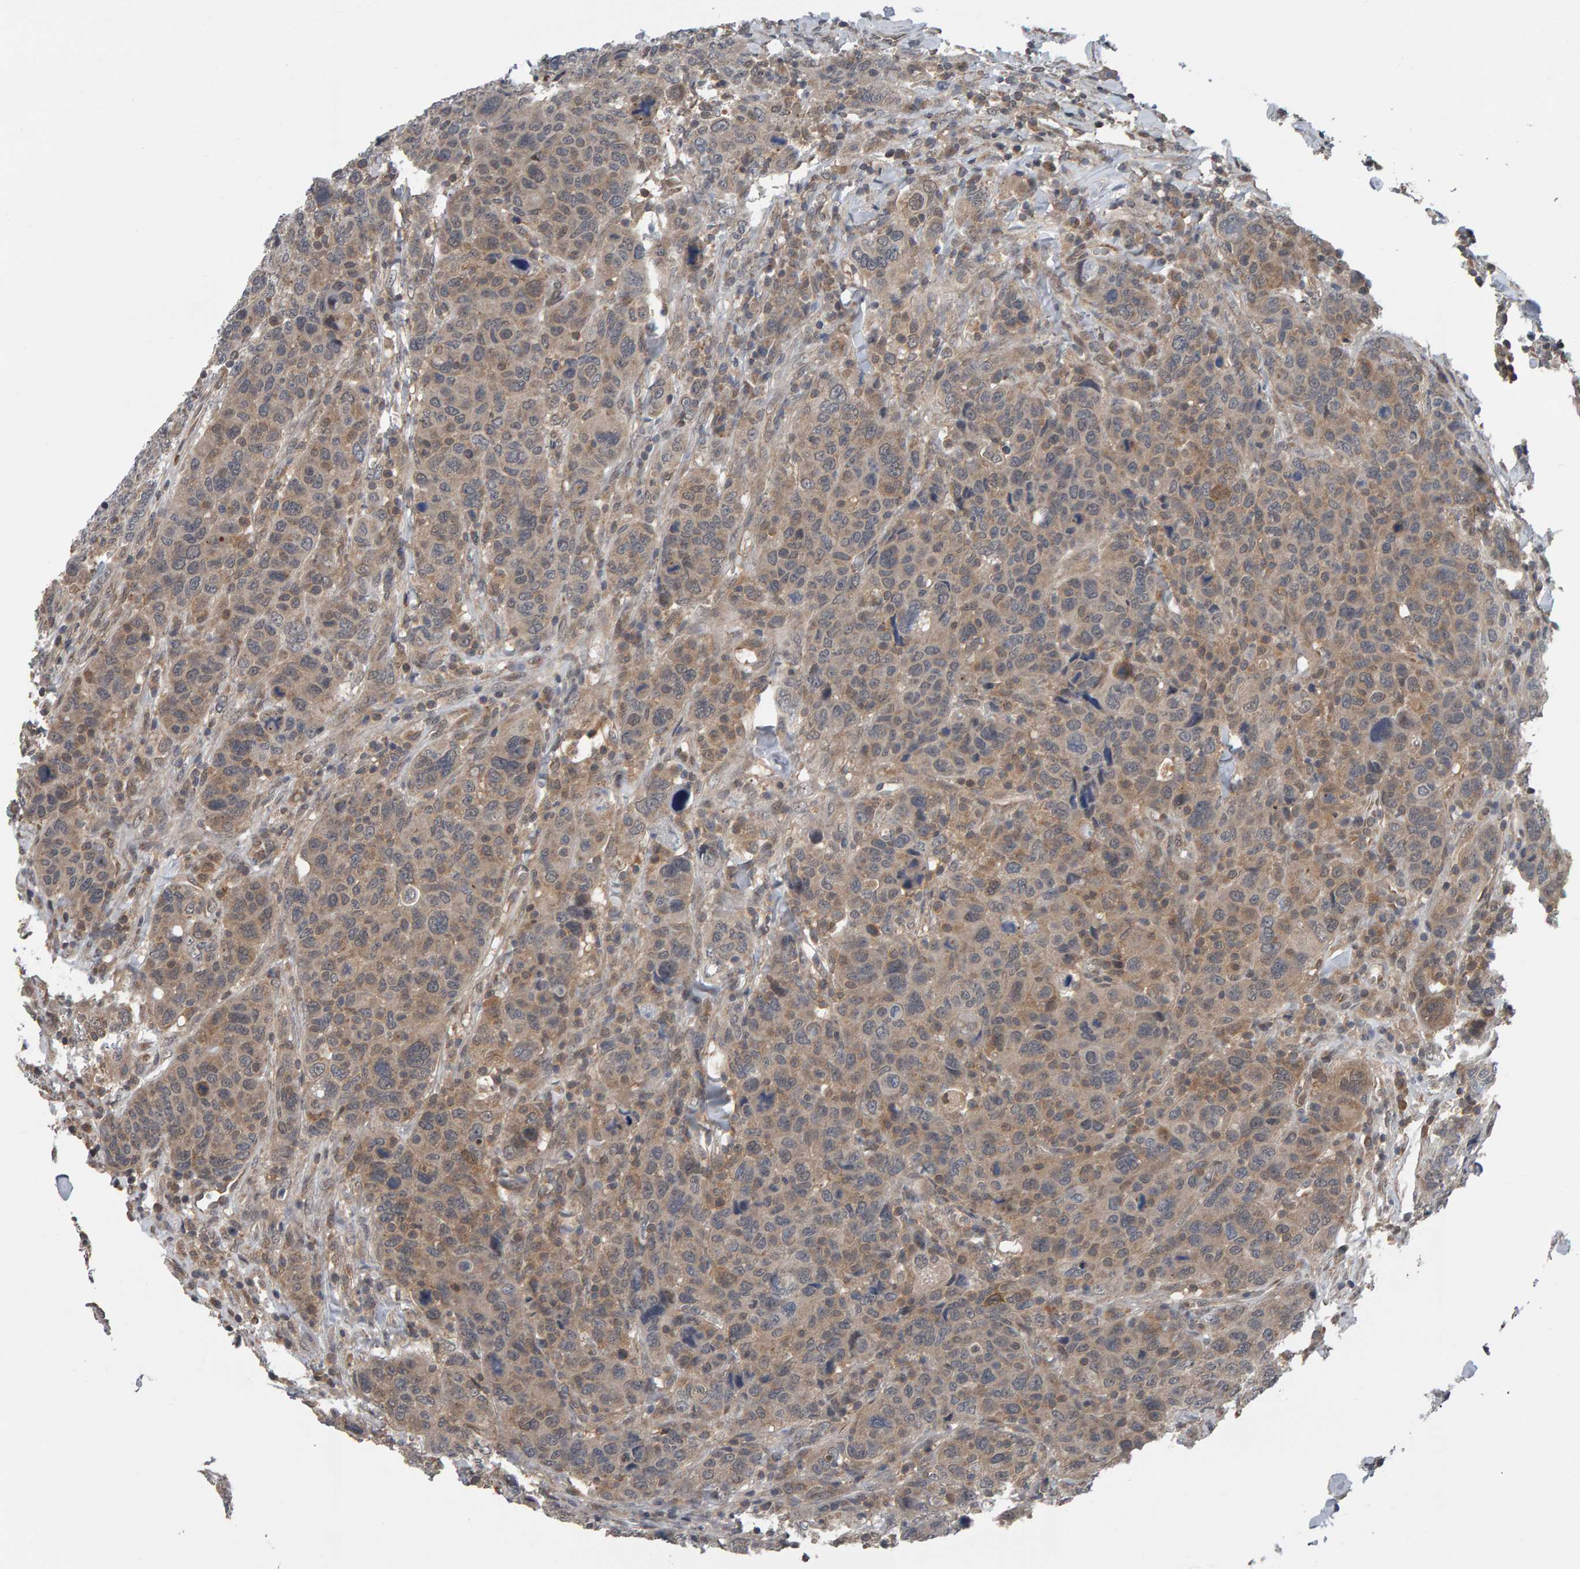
{"staining": {"intensity": "moderate", "quantity": ">75%", "location": "cytoplasmic/membranous,nuclear"}, "tissue": "breast cancer", "cell_type": "Tumor cells", "image_type": "cancer", "snomed": [{"axis": "morphology", "description": "Duct carcinoma"}, {"axis": "topography", "description": "Breast"}], "caption": "Breast cancer stained with DAB immunohistochemistry (IHC) demonstrates medium levels of moderate cytoplasmic/membranous and nuclear expression in approximately >75% of tumor cells.", "gene": "COASY", "patient": {"sex": "female", "age": 37}}